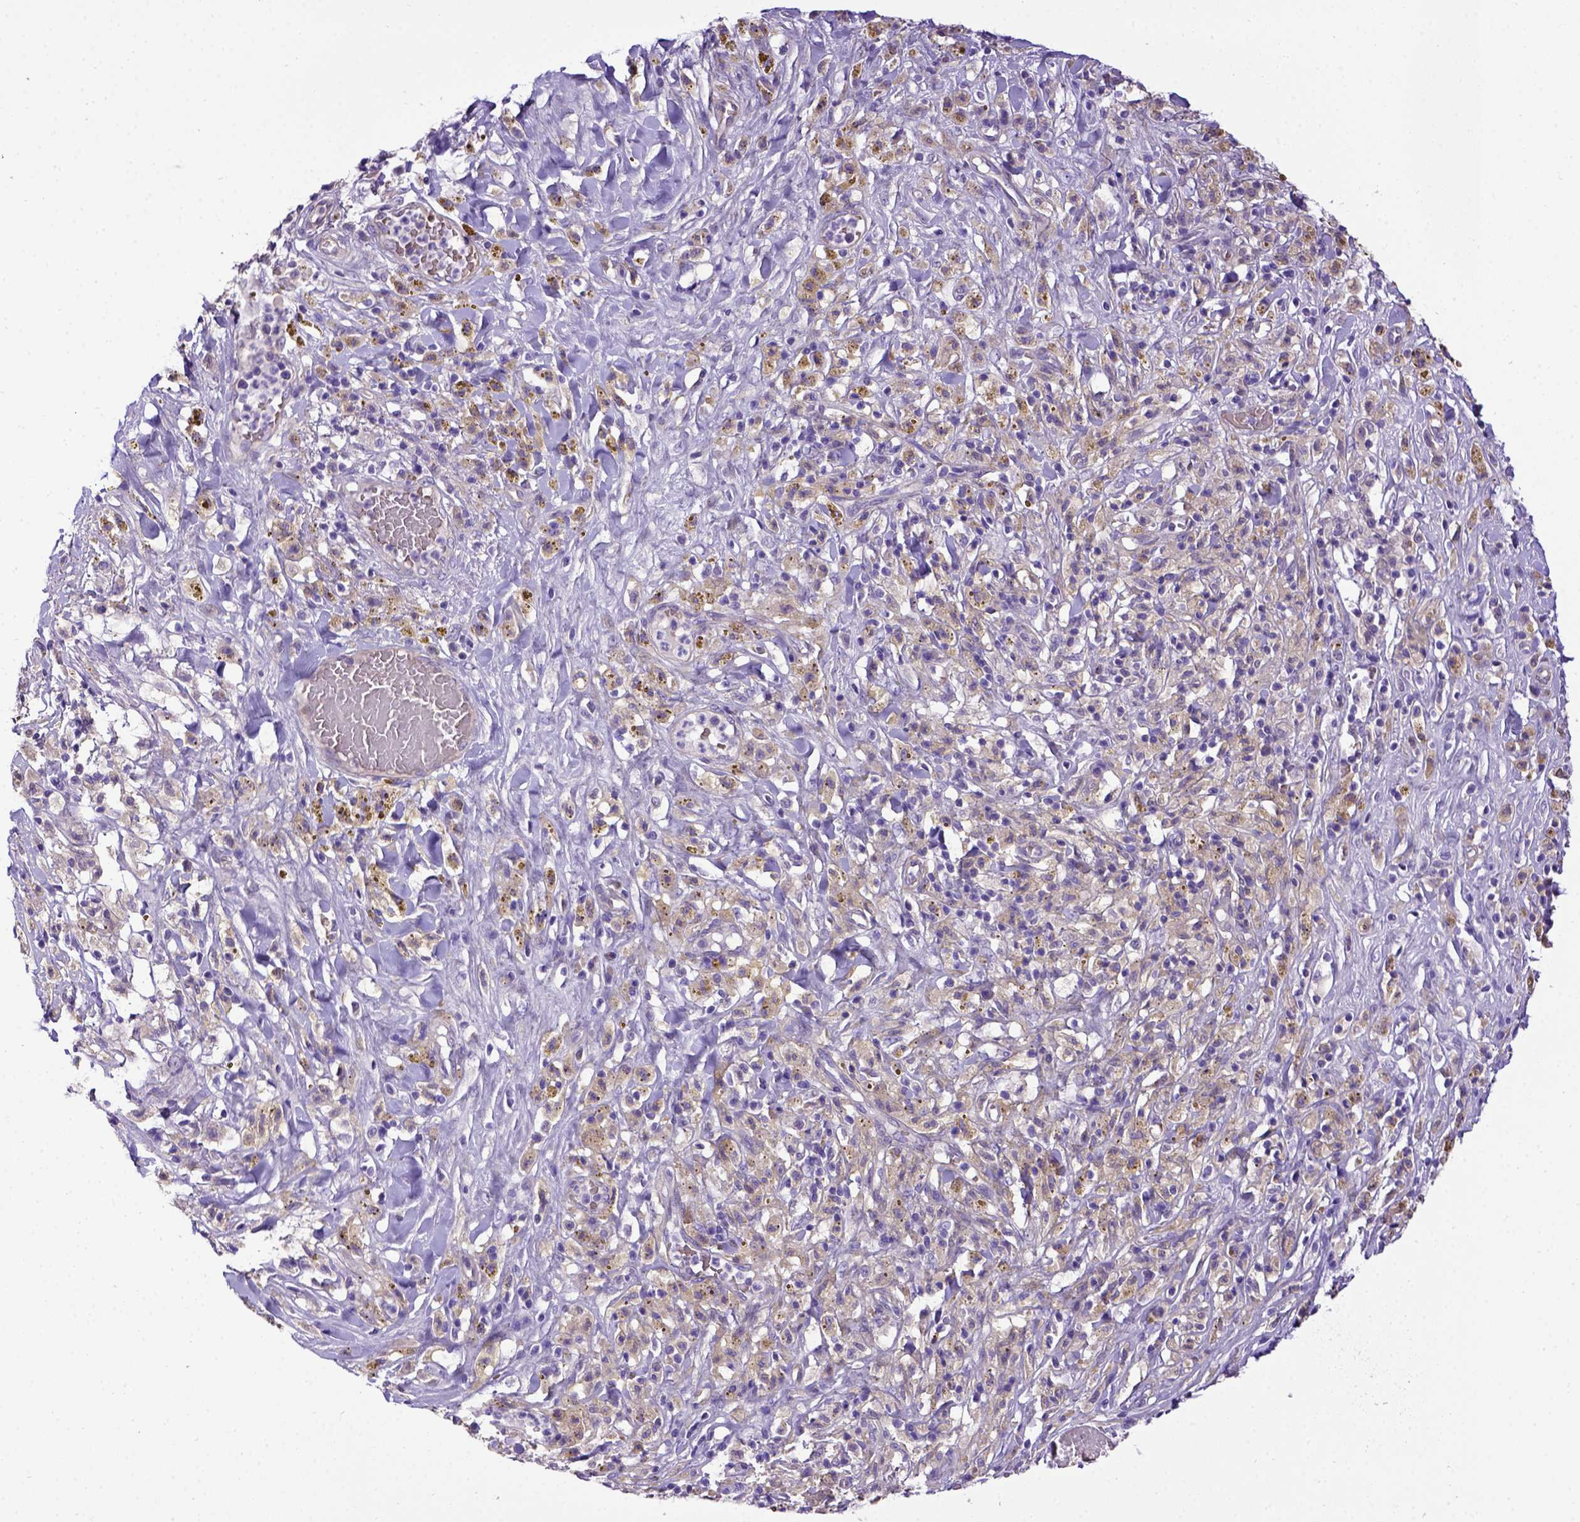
{"staining": {"intensity": "negative", "quantity": "none", "location": "none"}, "tissue": "melanoma", "cell_type": "Tumor cells", "image_type": "cancer", "snomed": [{"axis": "morphology", "description": "Malignant melanoma, NOS"}, {"axis": "topography", "description": "Skin"}], "caption": "An image of human malignant melanoma is negative for staining in tumor cells. (DAB IHC, high magnification).", "gene": "ADAM12", "patient": {"sex": "female", "age": 91}}